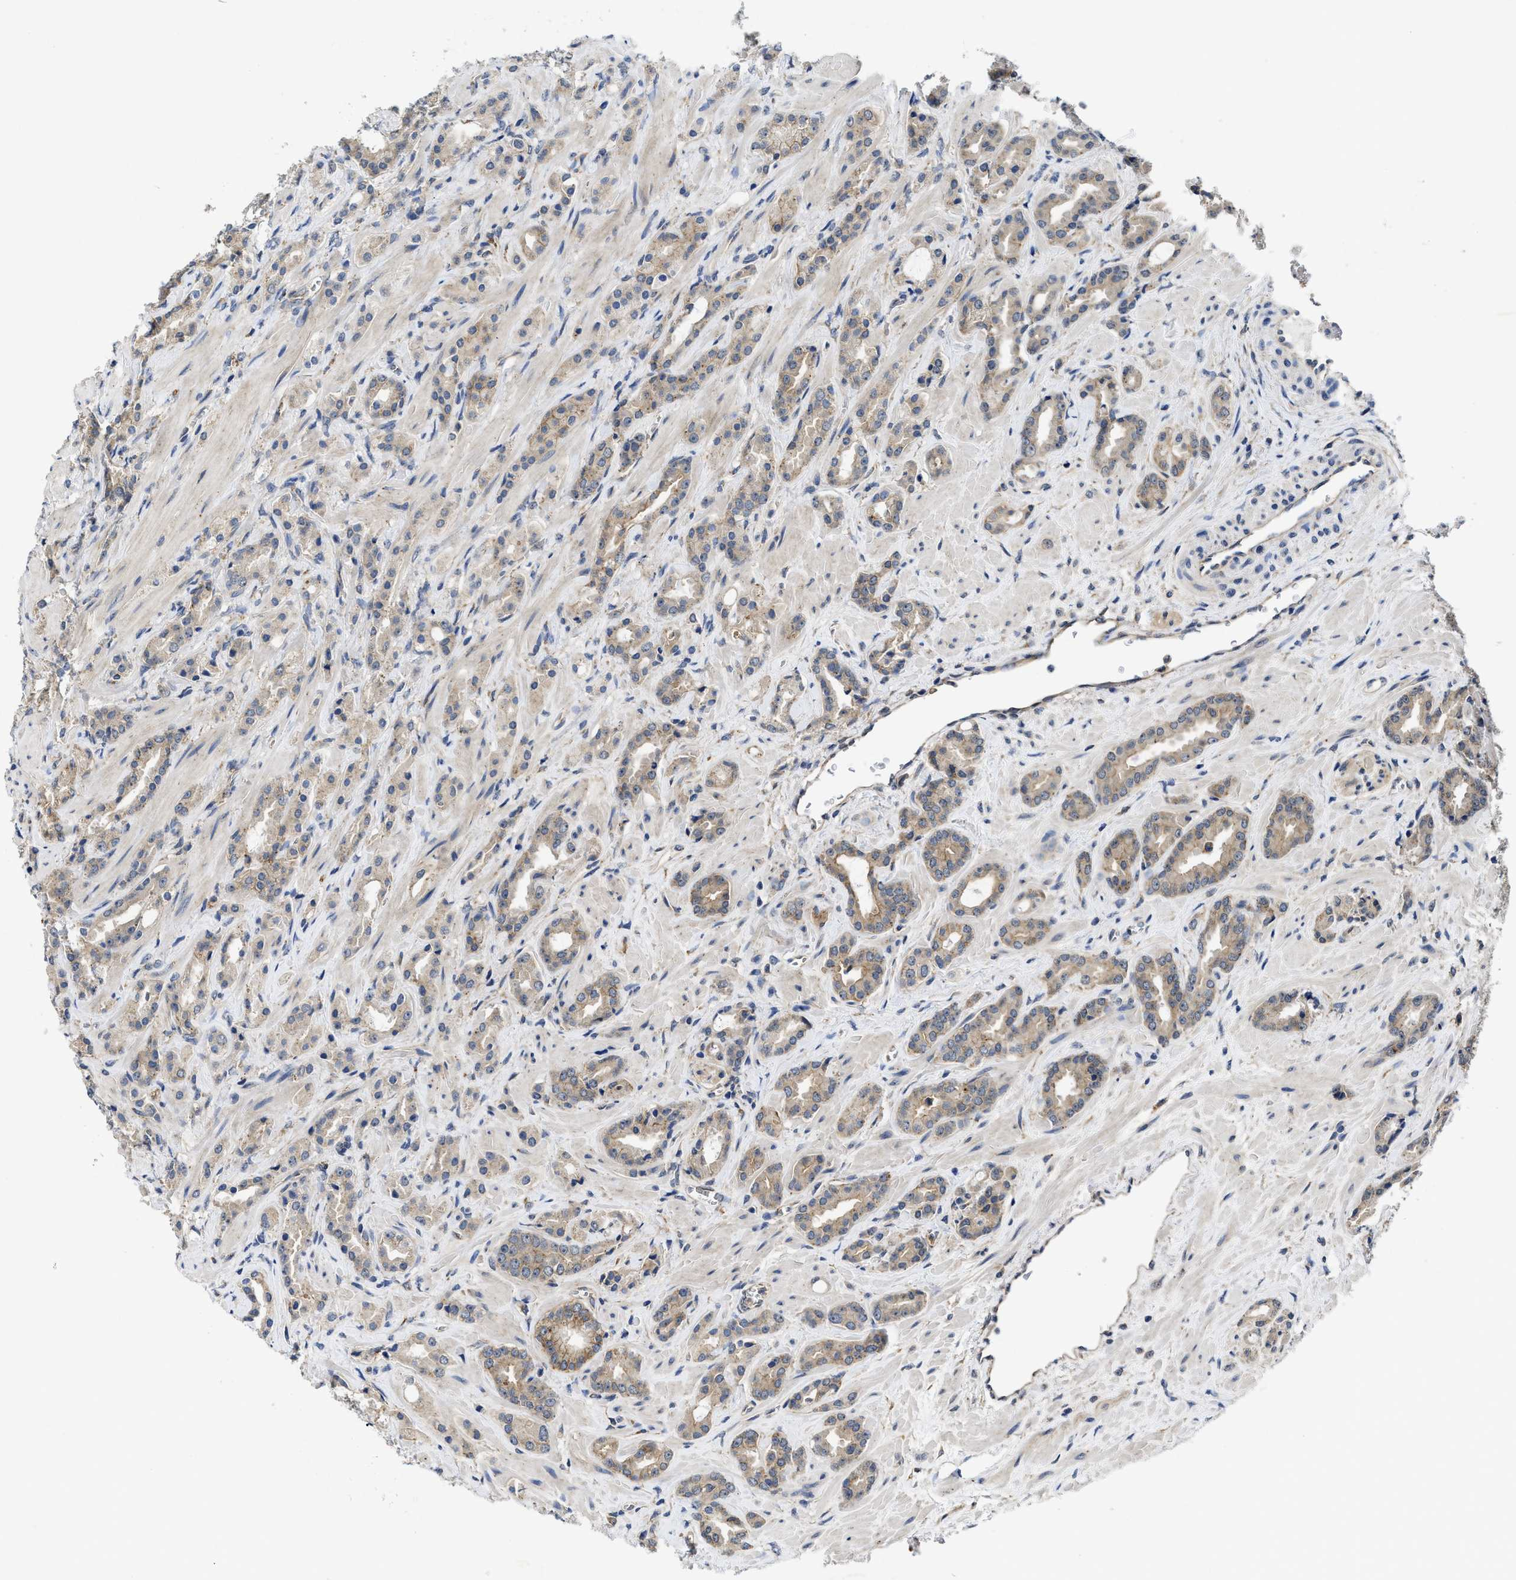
{"staining": {"intensity": "weak", "quantity": ">75%", "location": "cytoplasmic/membranous"}, "tissue": "prostate cancer", "cell_type": "Tumor cells", "image_type": "cancer", "snomed": [{"axis": "morphology", "description": "Adenocarcinoma, High grade"}, {"axis": "topography", "description": "Prostate"}], "caption": "Immunohistochemistry of human prostate cancer reveals low levels of weak cytoplasmic/membranous expression in approximately >75% of tumor cells.", "gene": "PKD2", "patient": {"sex": "male", "age": 64}}